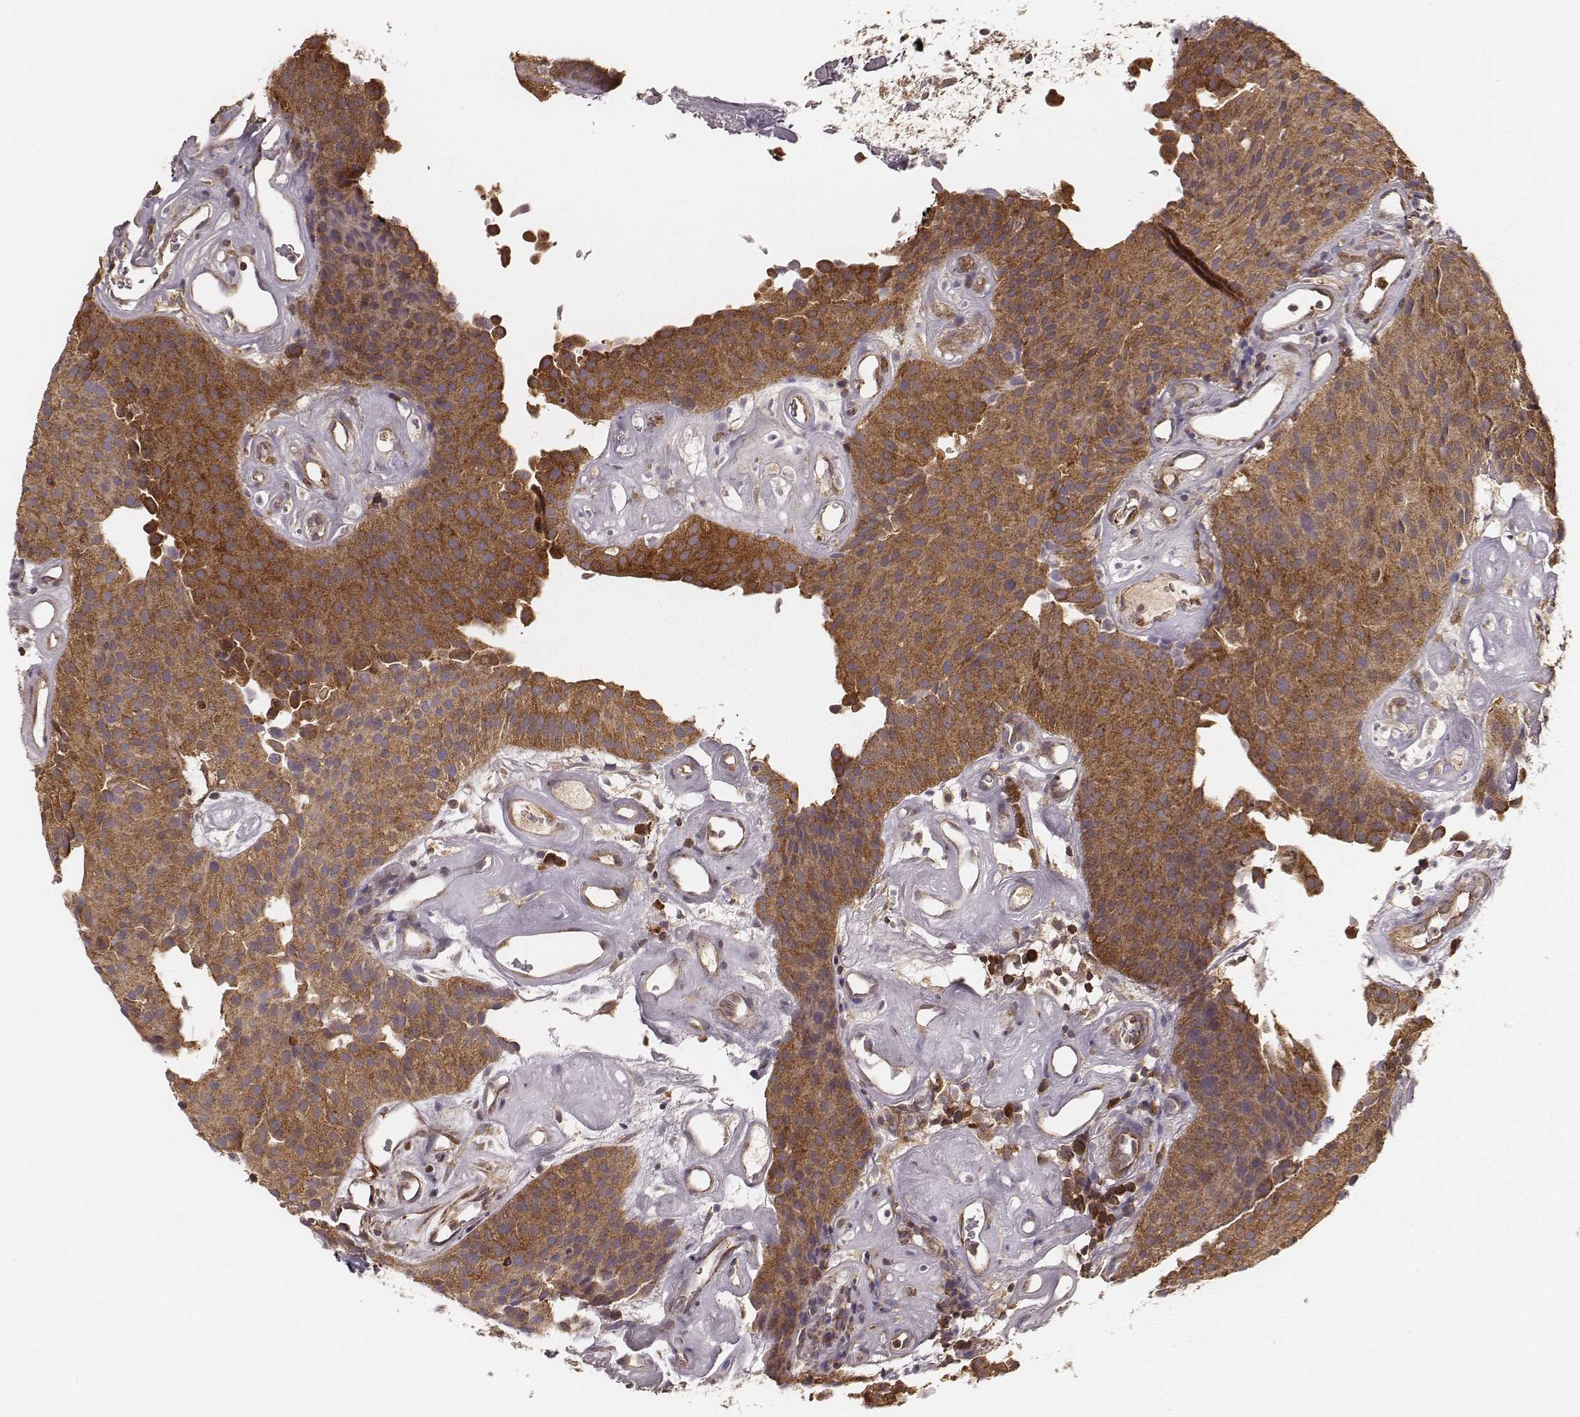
{"staining": {"intensity": "strong", "quantity": ">75%", "location": "cytoplasmic/membranous"}, "tissue": "urothelial cancer", "cell_type": "Tumor cells", "image_type": "cancer", "snomed": [{"axis": "morphology", "description": "Urothelial carcinoma, Low grade"}, {"axis": "topography", "description": "Urinary bladder"}], "caption": "Urothelial cancer tissue reveals strong cytoplasmic/membranous staining in about >75% of tumor cells (brown staining indicates protein expression, while blue staining denotes nuclei).", "gene": "CARS1", "patient": {"sex": "female", "age": 87}}